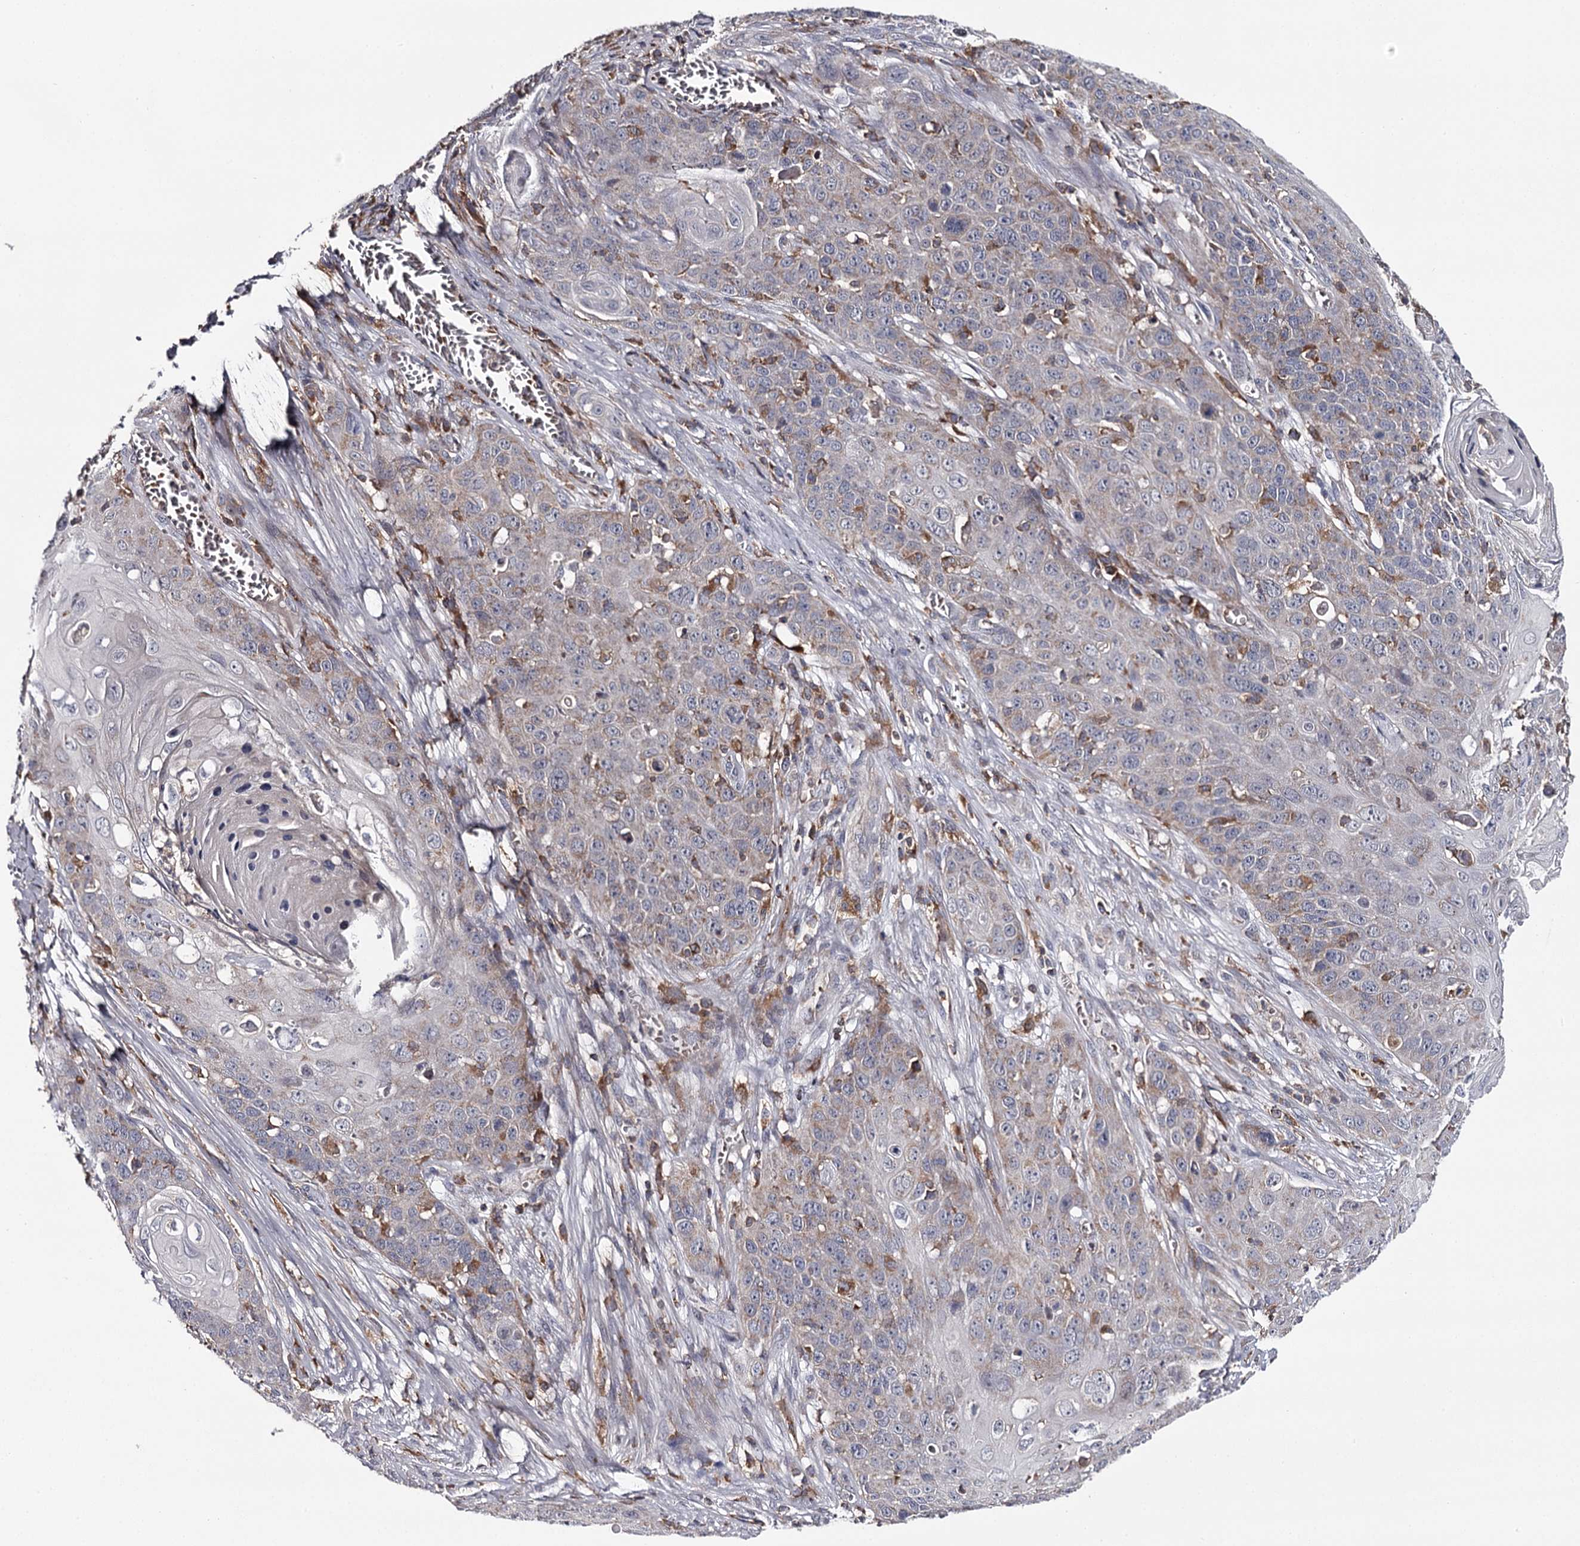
{"staining": {"intensity": "weak", "quantity": "<25%", "location": "cytoplasmic/membranous"}, "tissue": "skin cancer", "cell_type": "Tumor cells", "image_type": "cancer", "snomed": [{"axis": "morphology", "description": "Squamous cell carcinoma, NOS"}, {"axis": "topography", "description": "Skin"}], "caption": "This image is of skin cancer stained with immunohistochemistry (IHC) to label a protein in brown with the nuclei are counter-stained blue. There is no staining in tumor cells.", "gene": "RASSF6", "patient": {"sex": "male", "age": 55}}